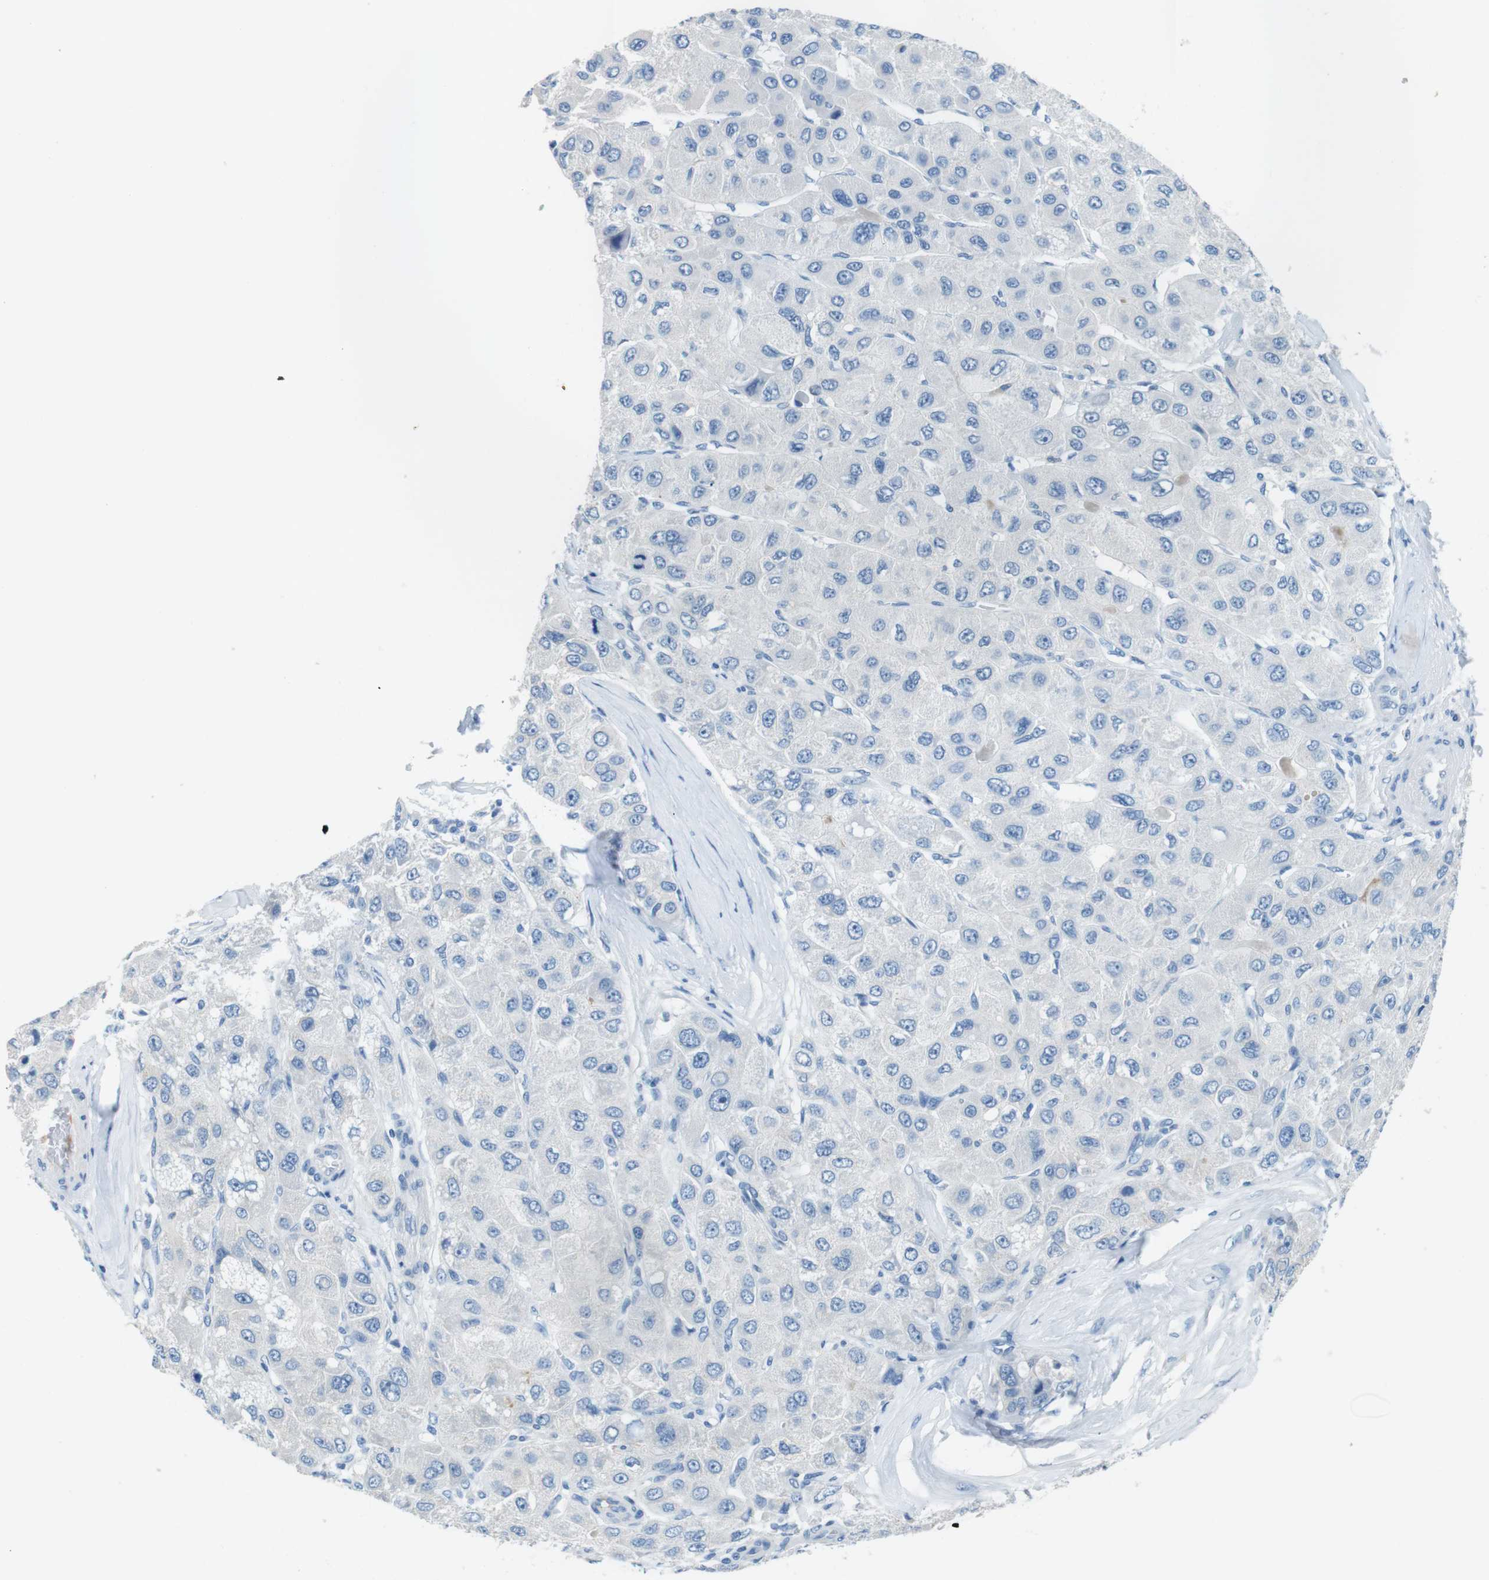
{"staining": {"intensity": "negative", "quantity": "none", "location": "none"}, "tissue": "liver cancer", "cell_type": "Tumor cells", "image_type": "cancer", "snomed": [{"axis": "morphology", "description": "Carcinoma, Hepatocellular, NOS"}, {"axis": "topography", "description": "Liver"}], "caption": "An IHC micrograph of liver cancer (hepatocellular carcinoma) is shown. There is no staining in tumor cells of liver cancer (hepatocellular carcinoma). (DAB immunohistochemistry with hematoxylin counter stain).", "gene": "SLC35A3", "patient": {"sex": "male", "age": 80}}